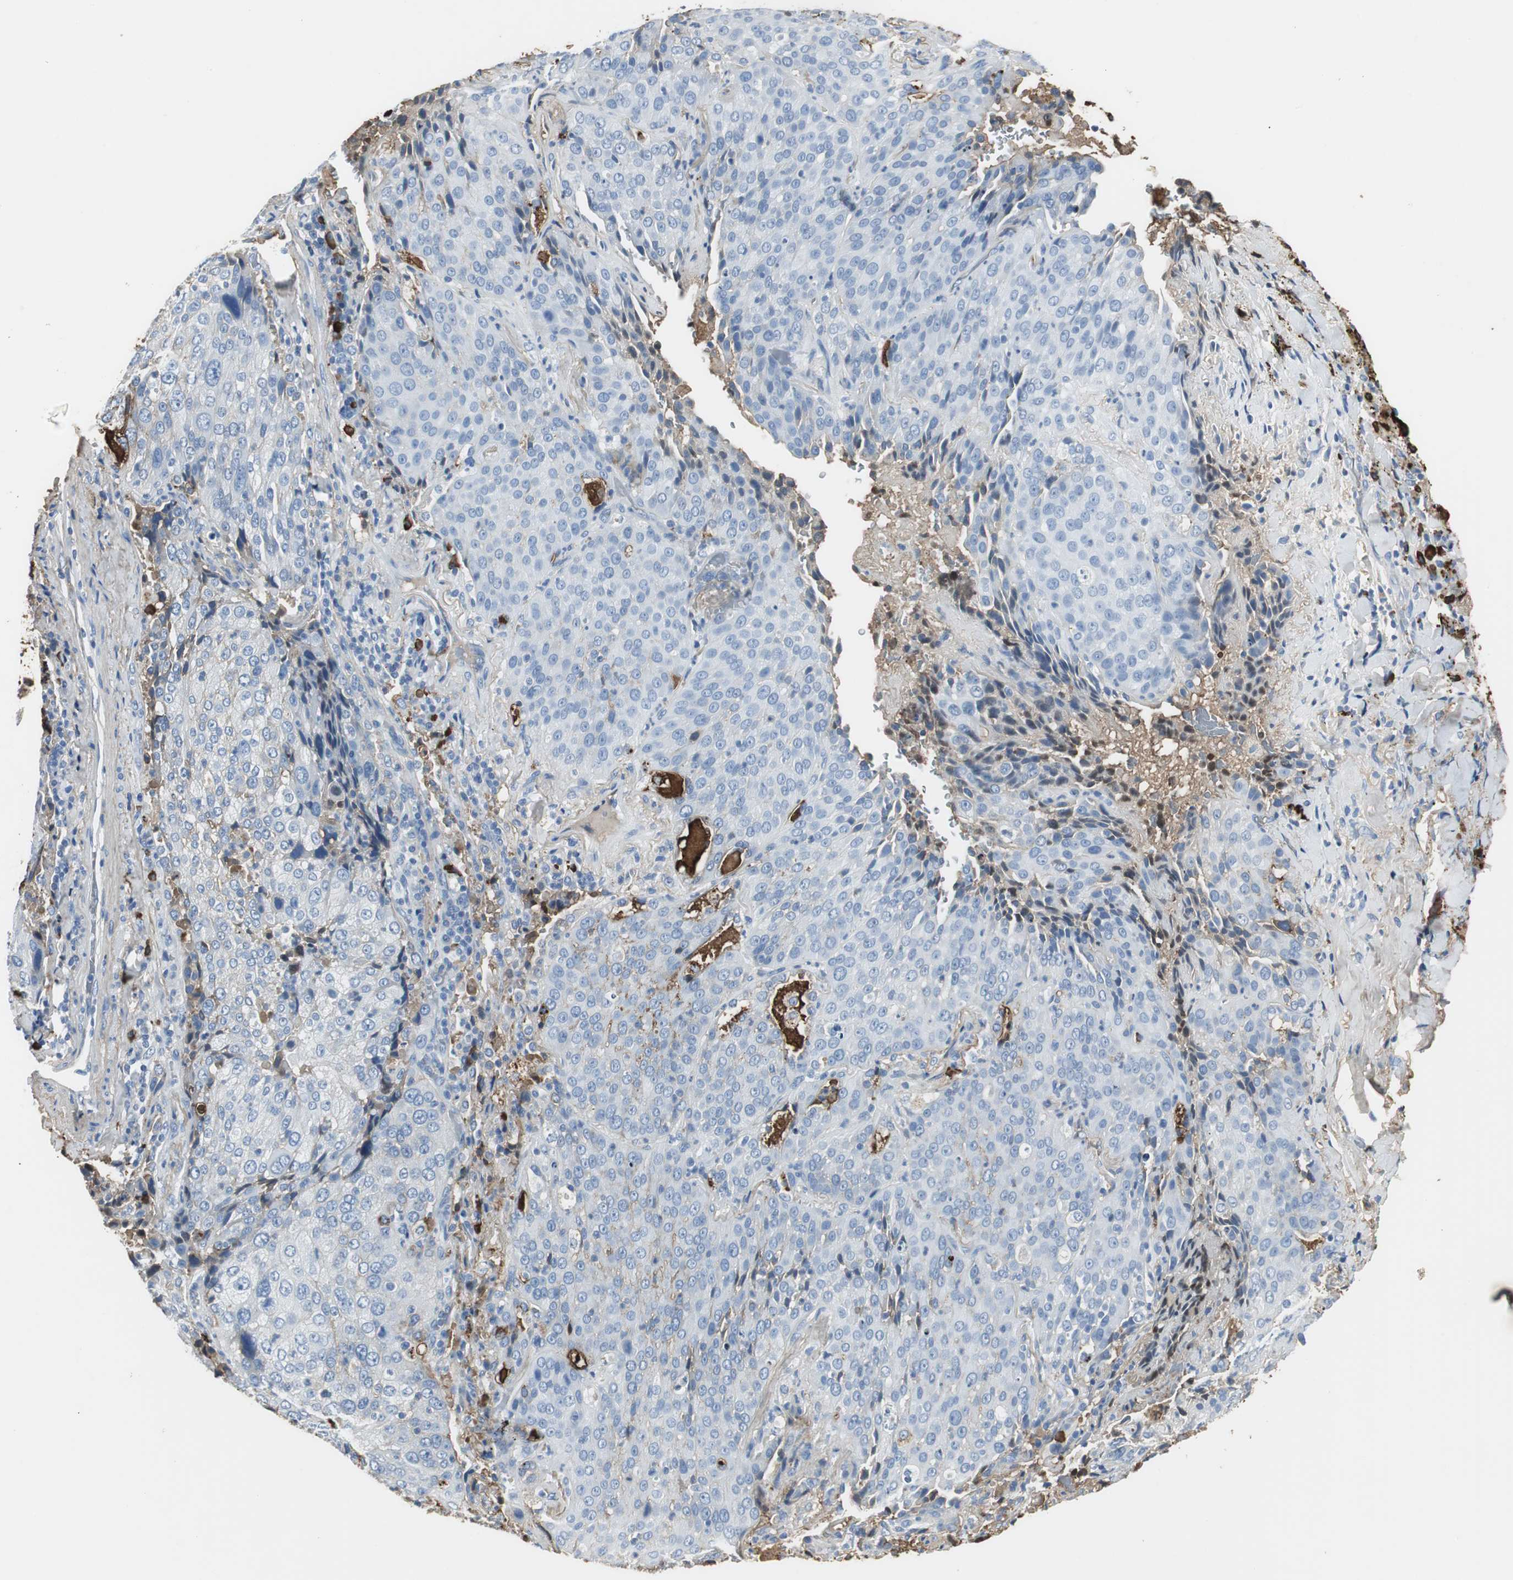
{"staining": {"intensity": "negative", "quantity": "none", "location": "none"}, "tissue": "lung cancer", "cell_type": "Tumor cells", "image_type": "cancer", "snomed": [{"axis": "morphology", "description": "Squamous cell carcinoma, NOS"}, {"axis": "topography", "description": "Lung"}], "caption": "Lung cancer (squamous cell carcinoma) stained for a protein using immunohistochemistry shows no staining tumor cells.", "gene": "IGHA1", "patient": {"sex": "male", "age": 54}}